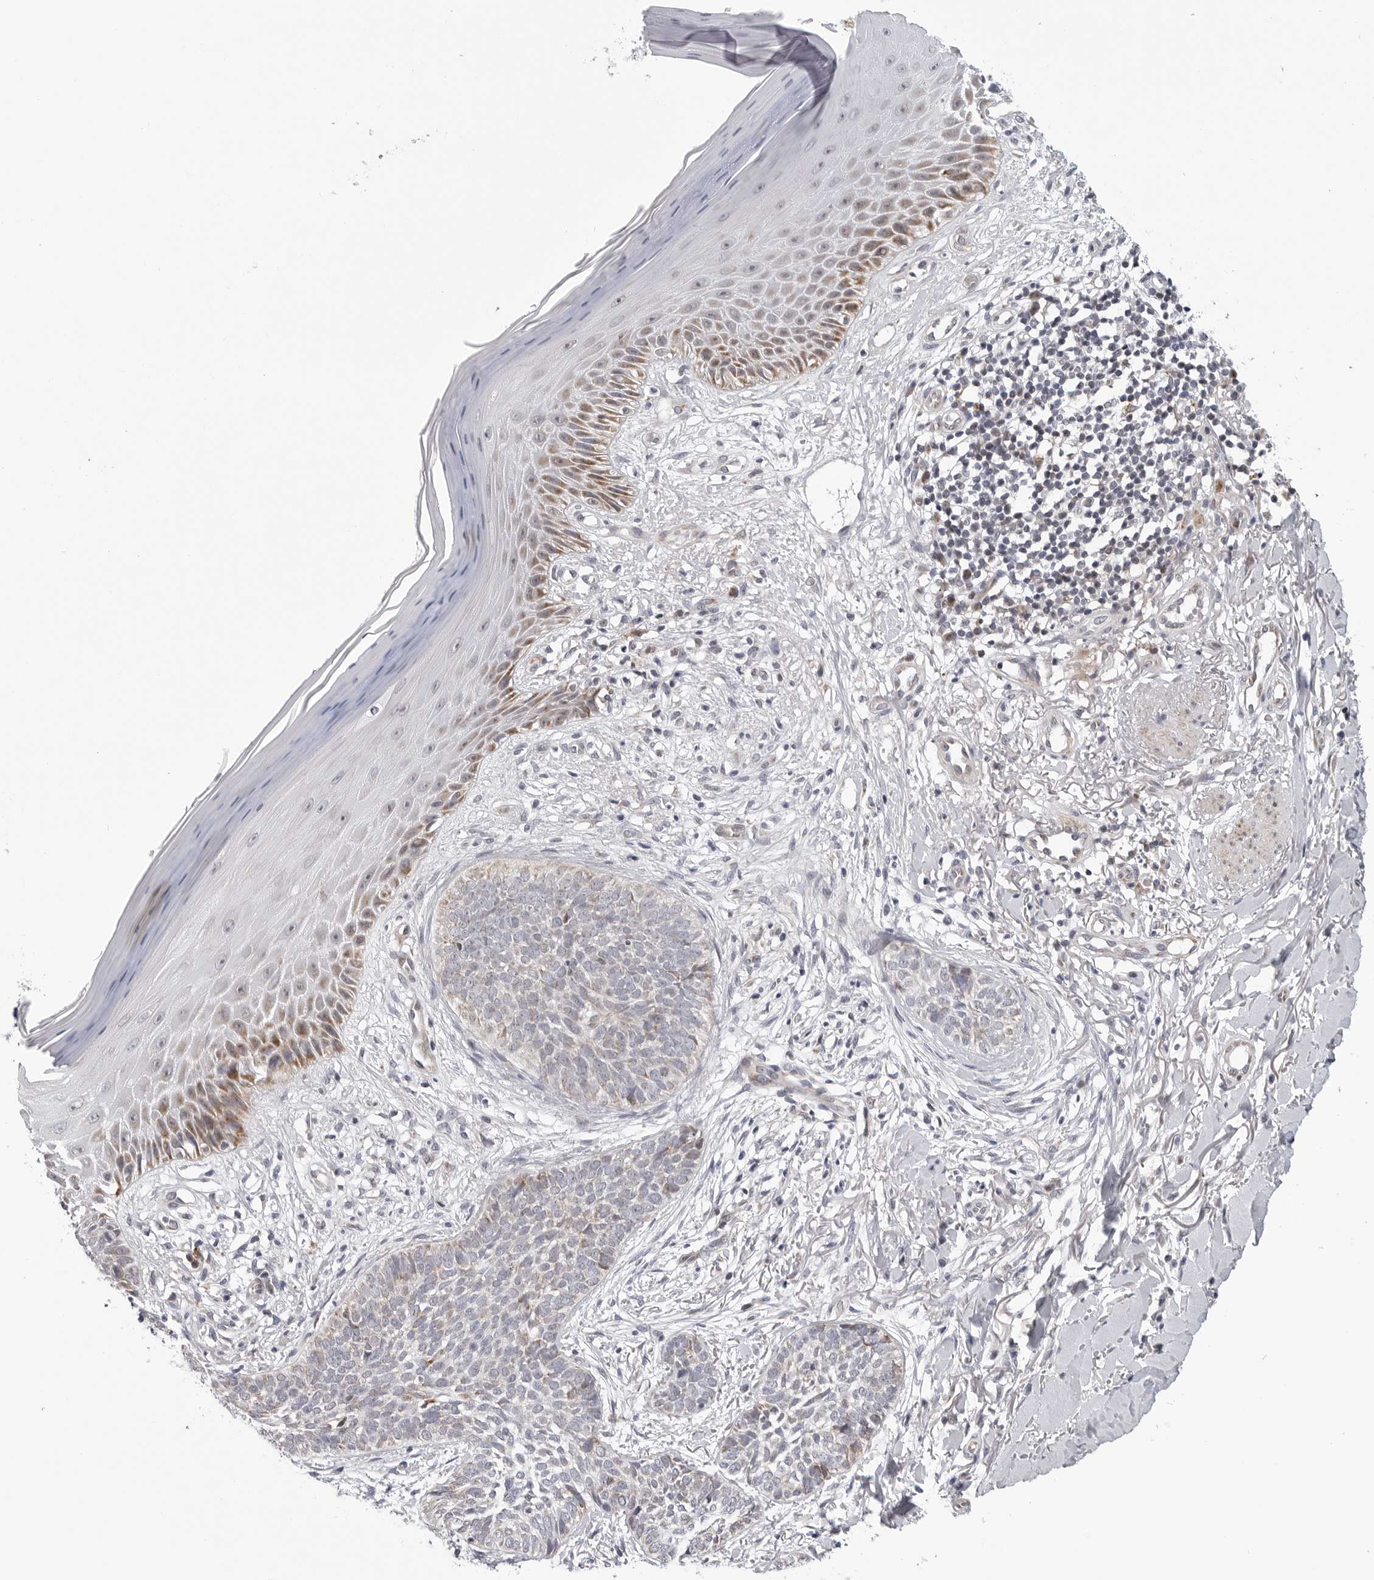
{"staining": {"intensity": "negative", "quantity": "none", "location": "none"}, "tissue": "skin cancer", "cell_type": "Tumor cells", "image_type": "cancer", "snomed": [{"axis": "morphology", "description": "Normal tissue, NOS"}, {"axis": "morphology", "description": "Basal cell carcinoma"}, {"axis": "topography", "description": "Skin"}], "caption": "Protein analysis of skin cancer displays no significant expression in tumor cells. (DAB immunohistochemistry (IHC) visualized using brightfield microscopy, high magnification).", "gene": "CDK20", "patient": {"sex": "male", "age": 67}}